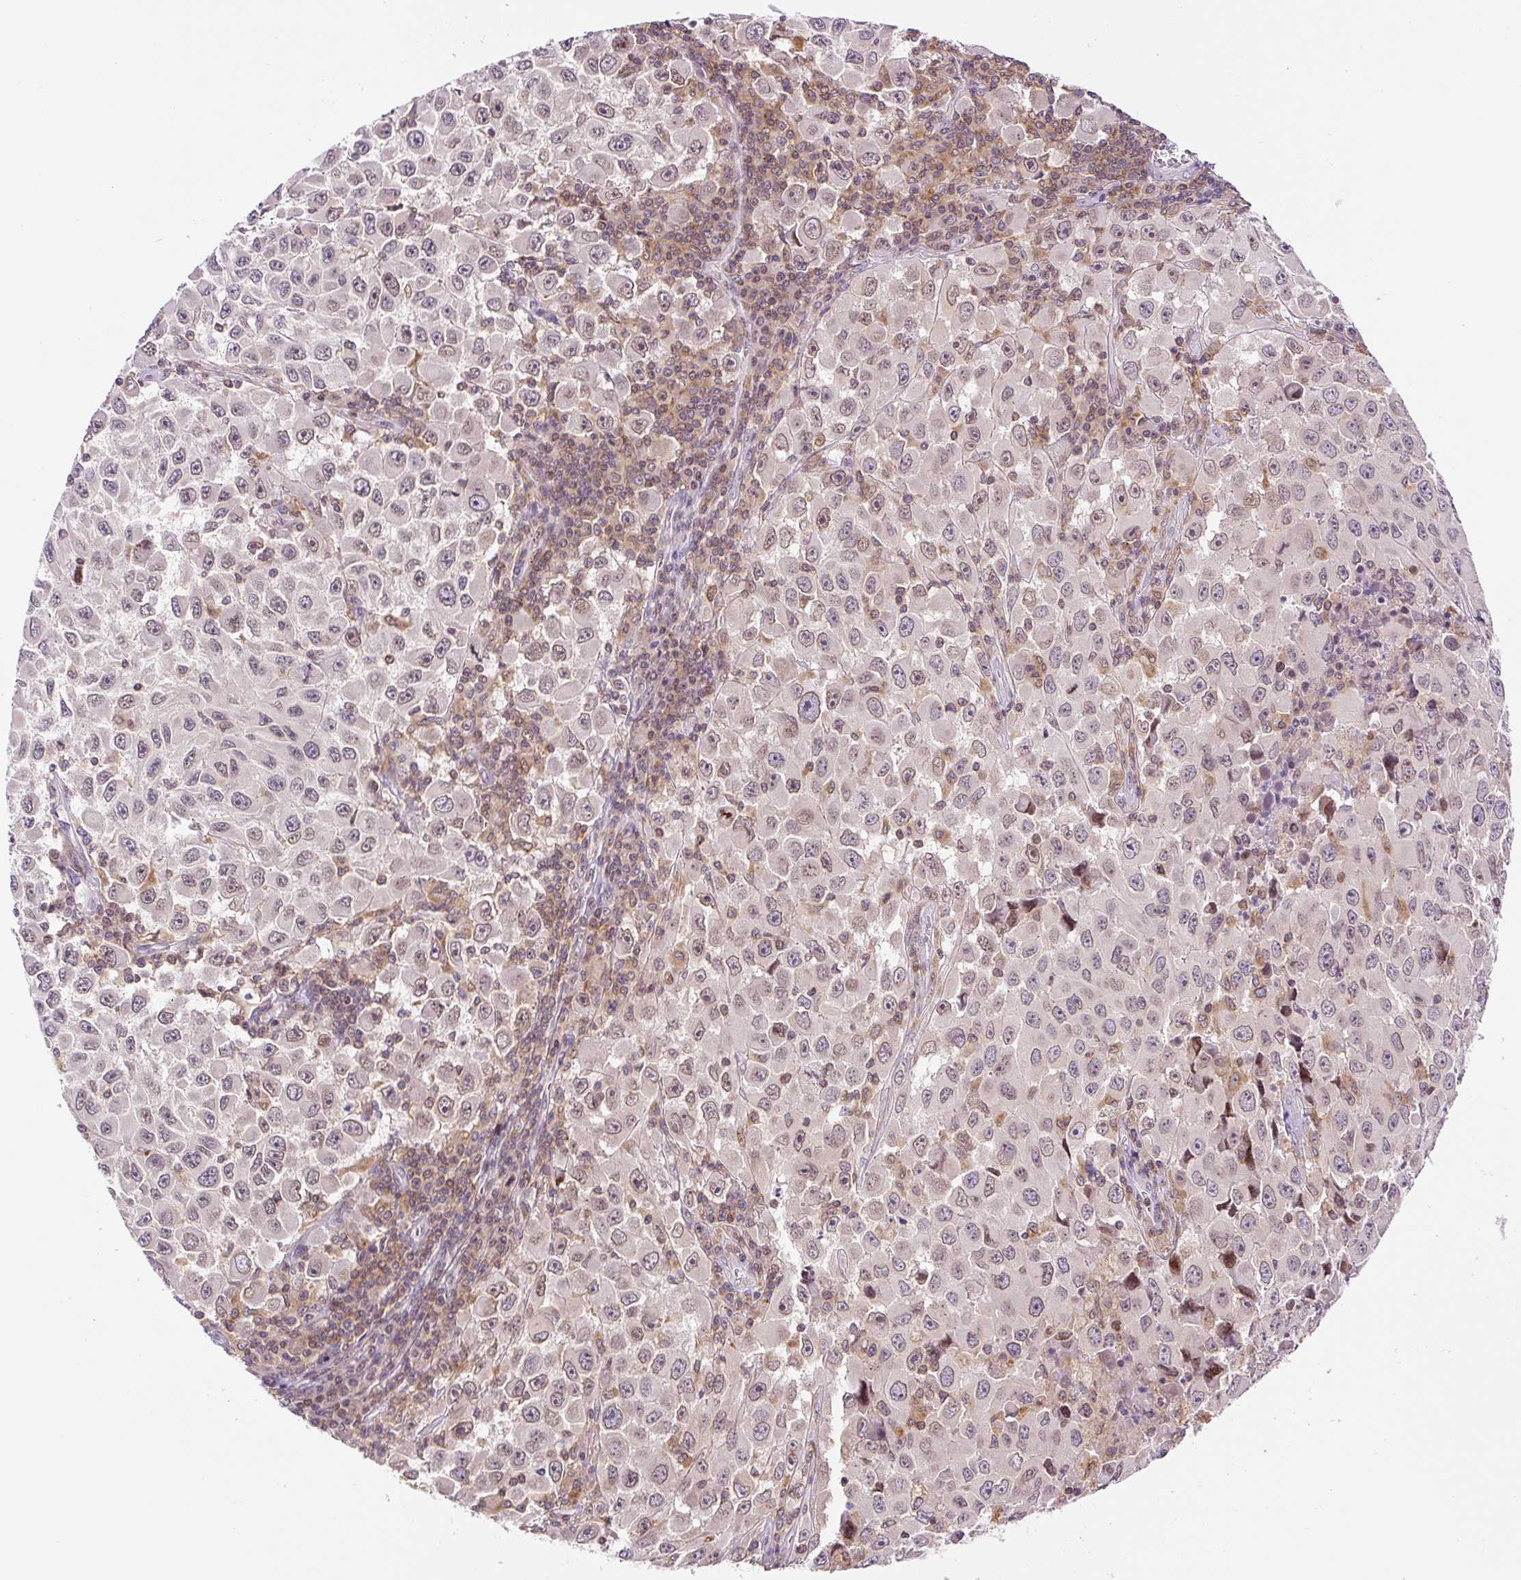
{"staining": {"intensity": "weak", "quantity": ">75%", "location": "nuclear"}, "tissue": "melanoma", "cell_type": "Tumor cells", "image_type": "cancer", "snomed": [{"axis": "morphology", "description": "Malignant melanoma, Metastatic site"}, {"axis": "topography", "description": "Lymph node"}], "caption": "Immunohistochemical staining of melanoma demonstrates low levels of weak nuclear expression in approximately >75% of tumor cells.", "gene": "CARD11", "patient": {"sex": "female", "age": 67}}